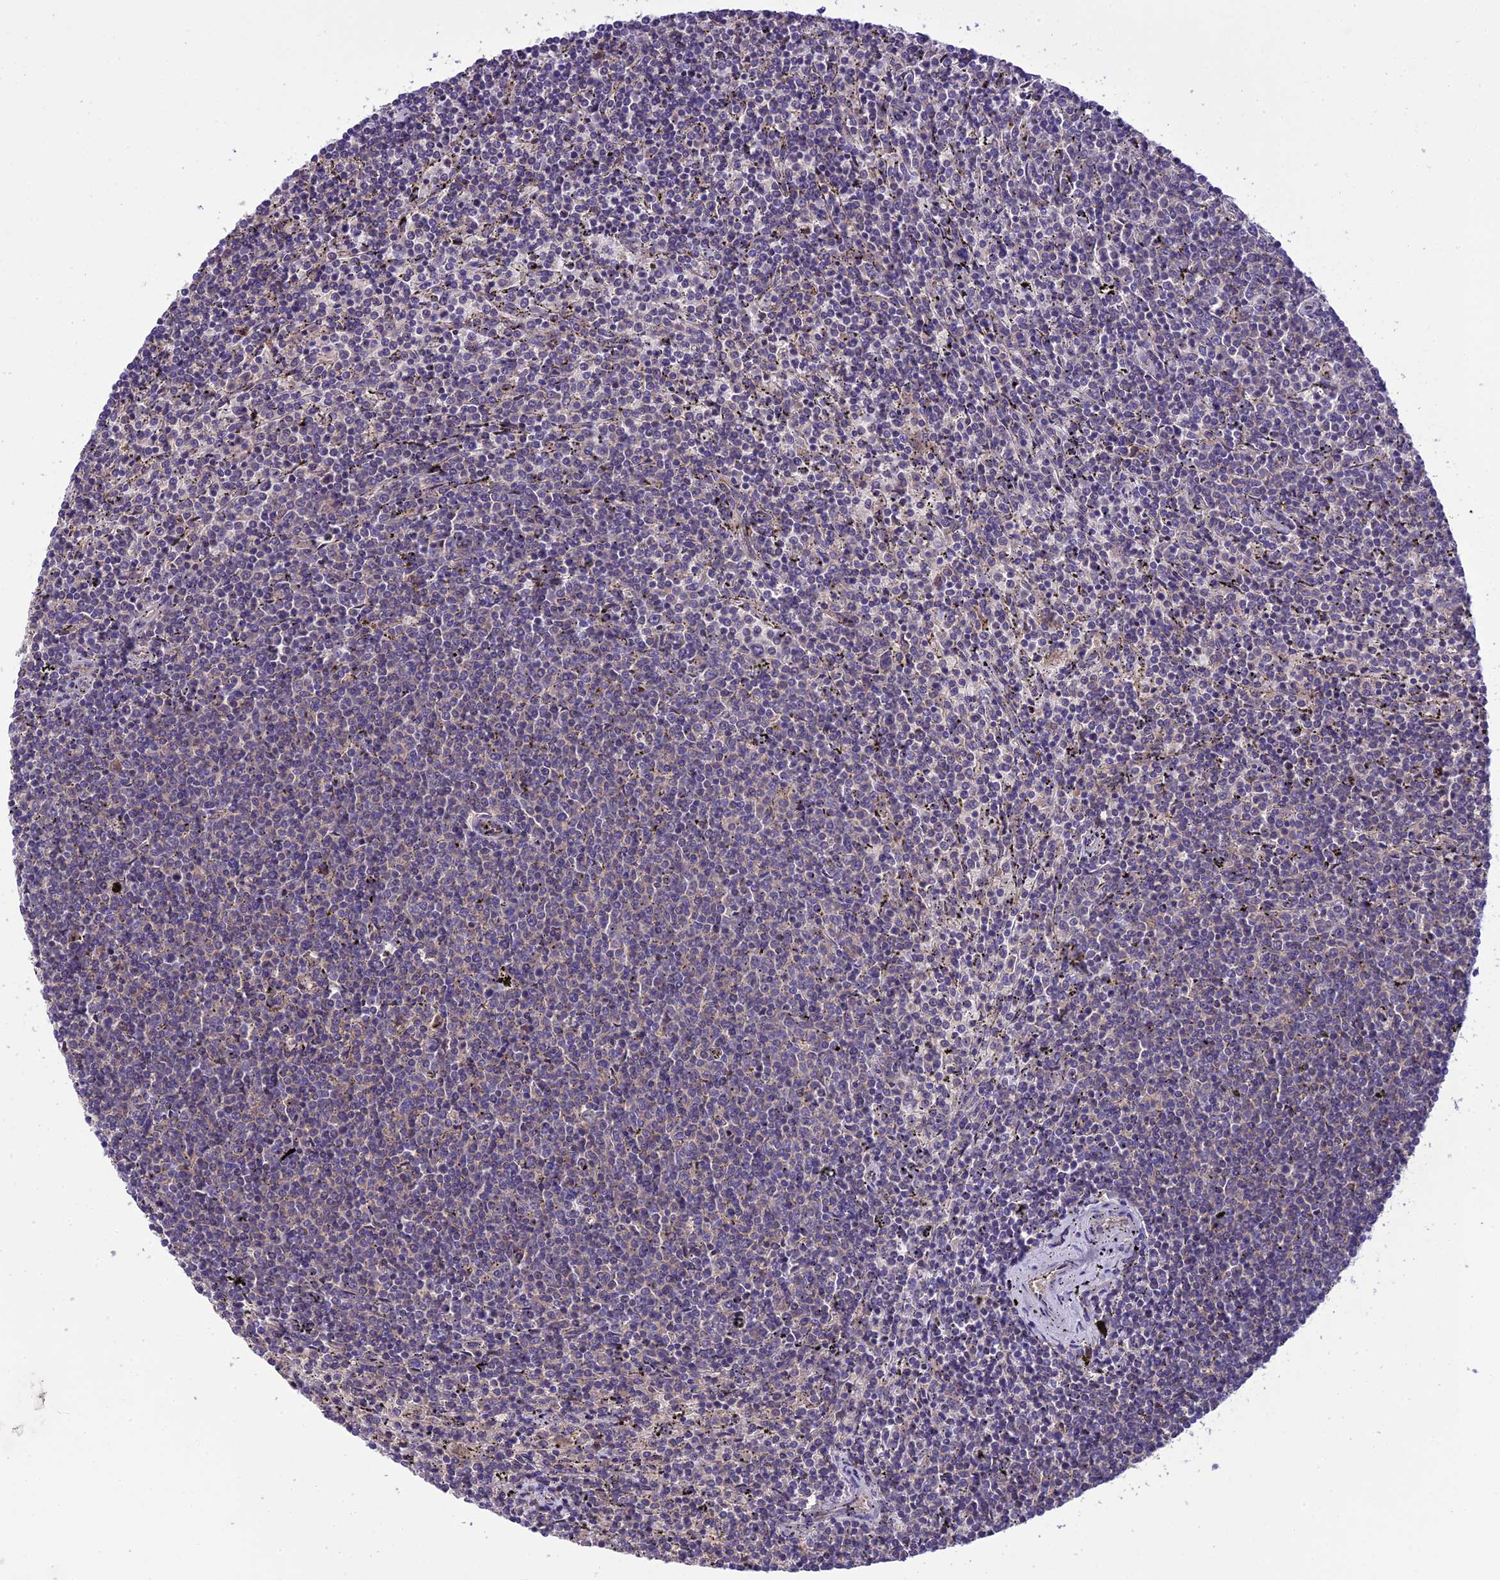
{"staining": {"intensity": "negative", "quantity": "none", "location": "none"}, "tissue": "lymphoma", "cell_type": "Tumor cells", "image_type": "cancer", "snomed": [{"axis": "morphology", "description": "Malignant lymphoma, non-Hodgkin's type, Low grade"}, {"axis": "topography", "description": "Spleen"}], "caption": "The histopathology image reveals no staining of tumor cells in lymphoma.", "gene": "BORCS6", "patient": {"sex": "female", "age": 50}}